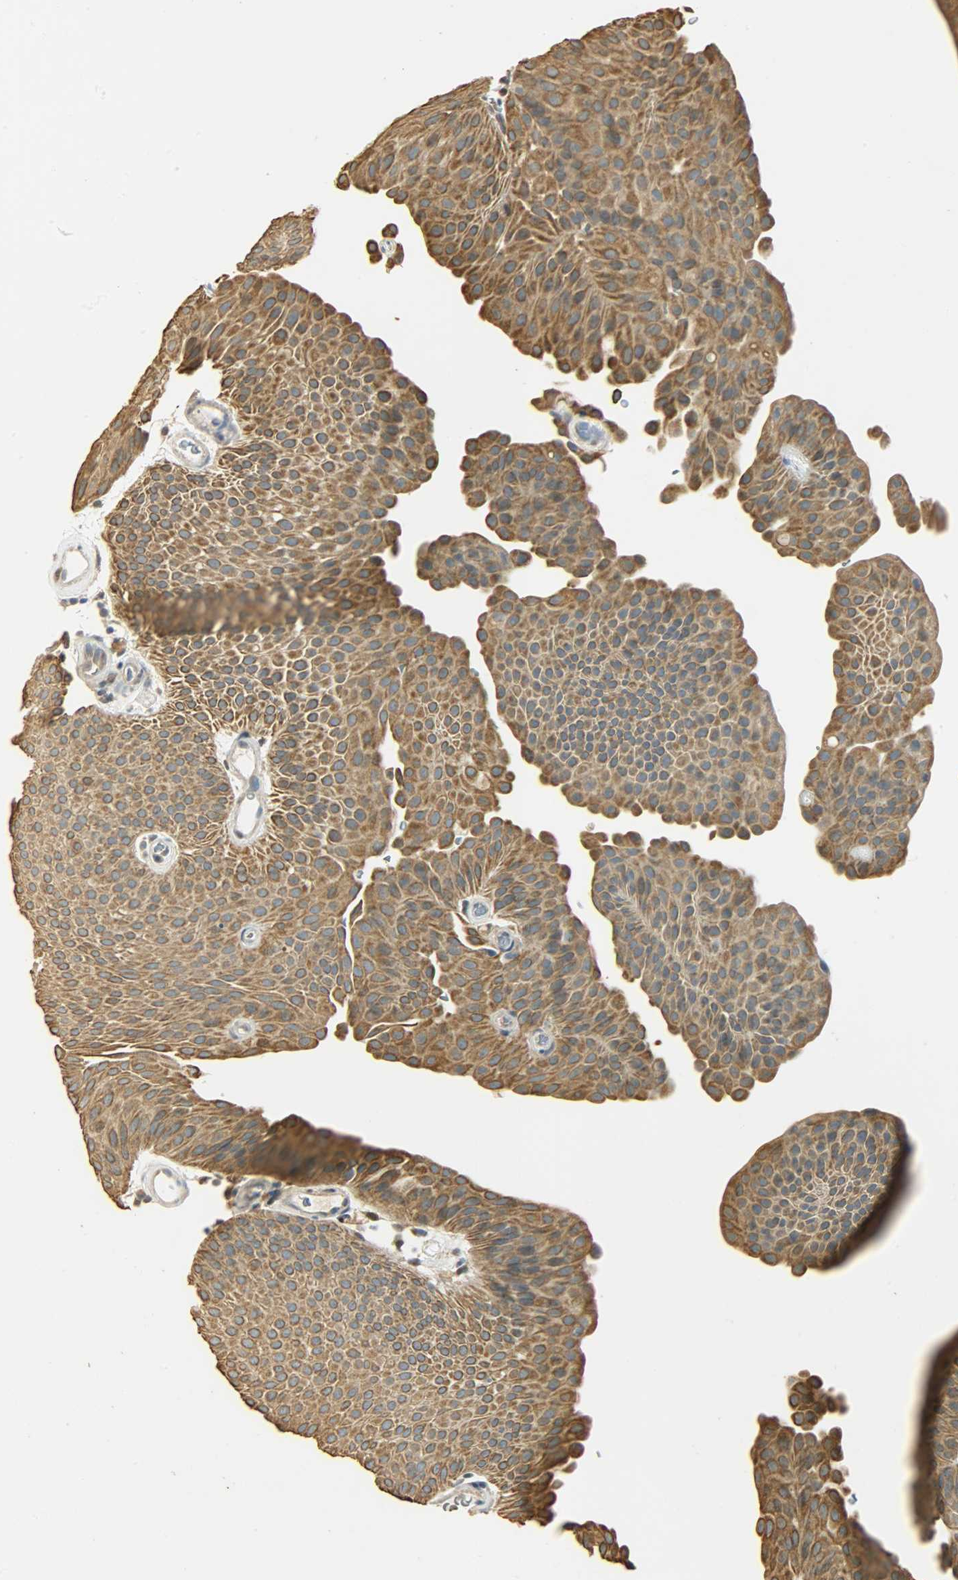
{"staining": {"intensity": "strong", "quantity": ">75%", "location": "cytoplasmic/membranous"}, "tissue": "urothelial cancer", "cell_type": "Tumor cells", "image_type": "cancer", "snomed": [{"axis": "morphology", "description": "Urothelial carcinoma, Low grade"}, {"axis": "topography", "description": "Urinary bladder"}], "caption": "Immunohistochemical staining of urothelial cancer demonstrates high levels of strong cytoplasmic/membranous staining in about >75% of tumor cells.", "gene": "USP13", "patient": {"sex": "female", "age": 60}}